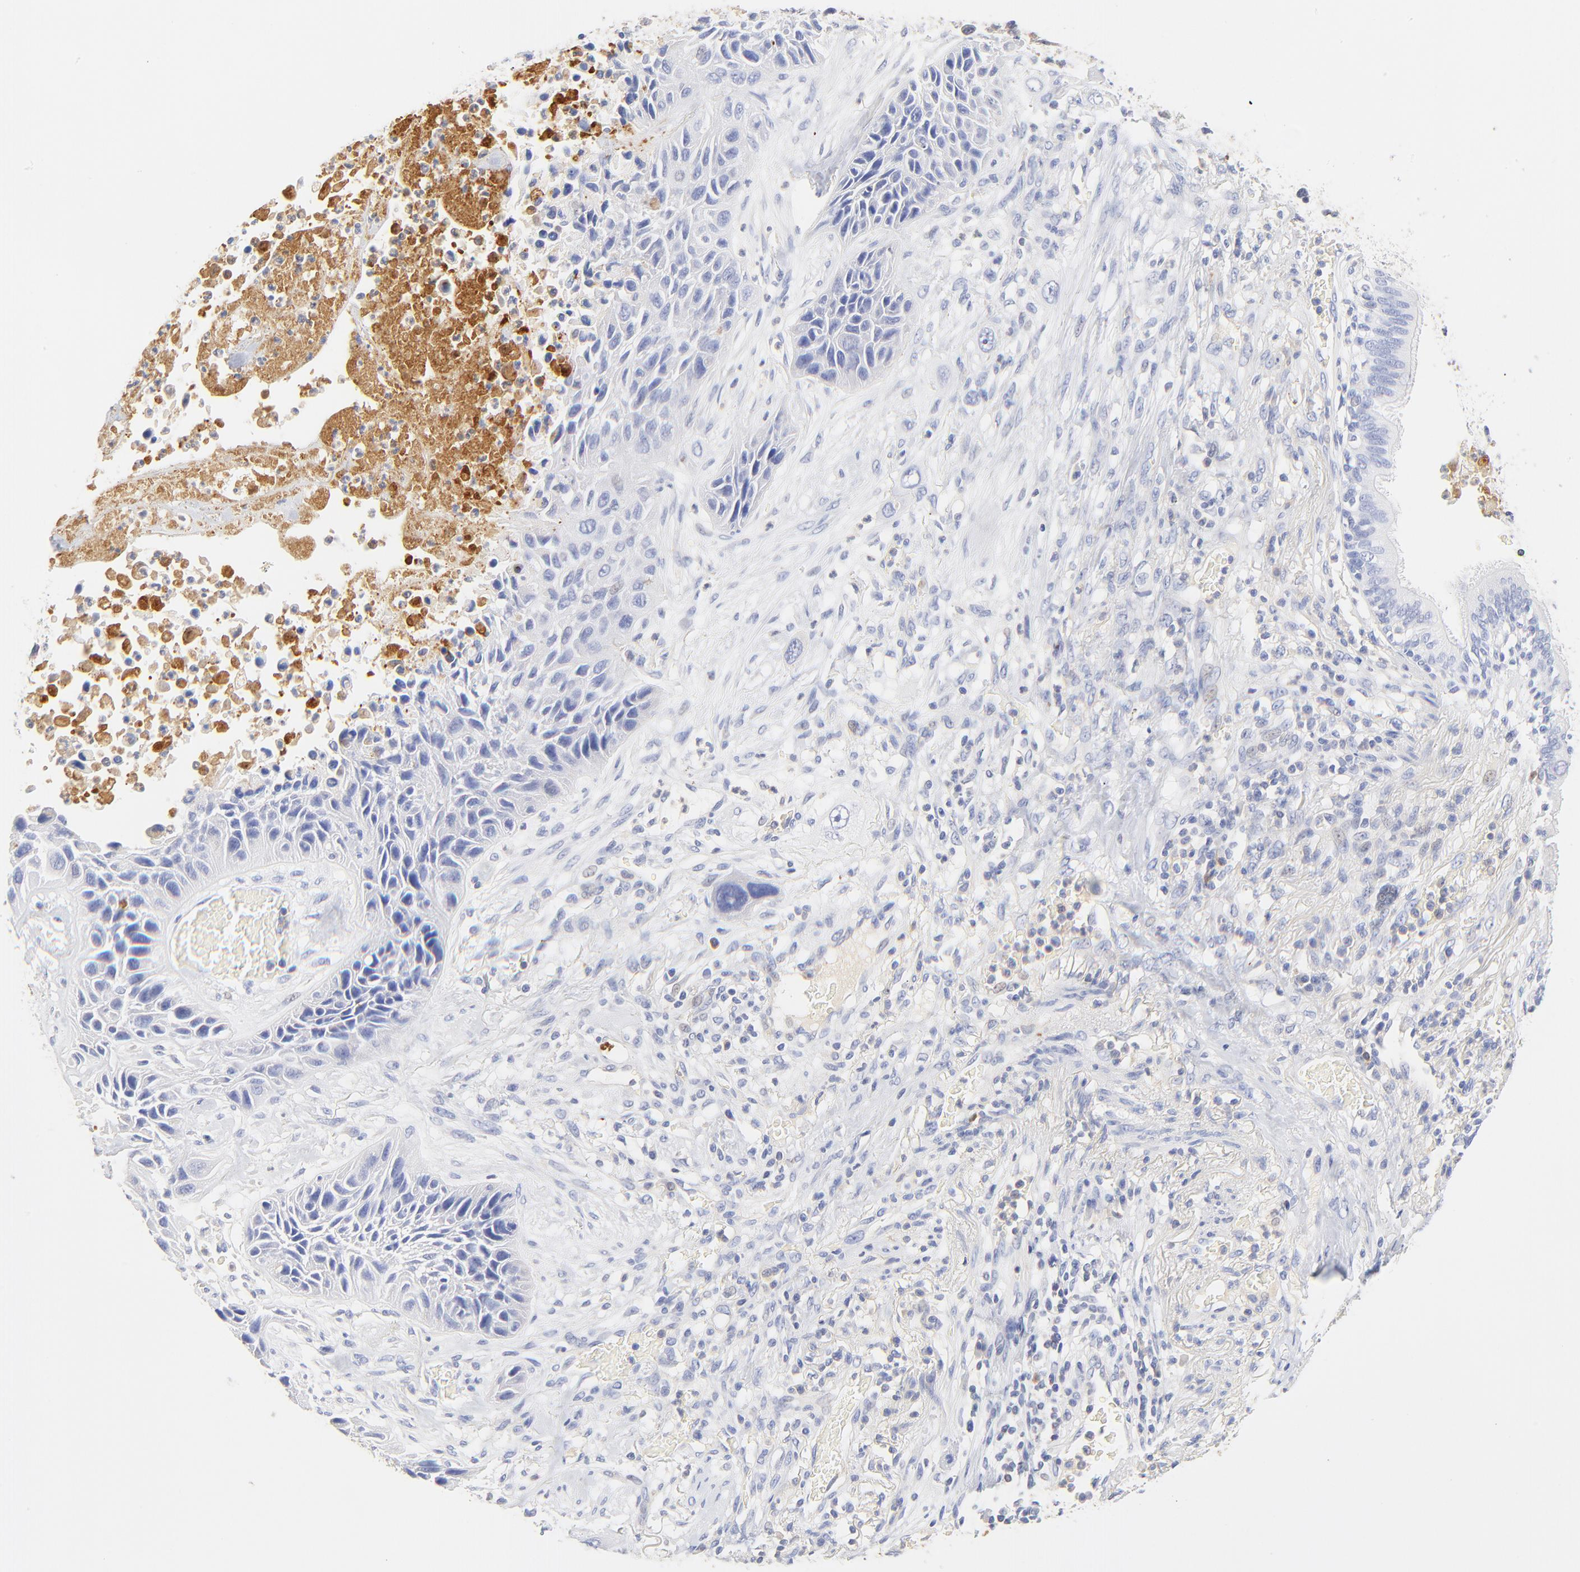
{"staining": {"intensity": "negative", "quantity": "none", "location": "none"}, "tissue": "lung cancer", "cell_type": "Tumor cells", "image_type": "cancer", "snomed": [{"axis": "morphology", "description": "Squamous cell carcinoma, NOS"}, {"axis": "topography", "description": "Lung"}], "caption": "Human lung squamous cell carcinoma stained for a protein using IHC demonstrates no positivity in tumor cells.", "gene": "MDGA2", "patient": {"sex": "female", "age": 76}}